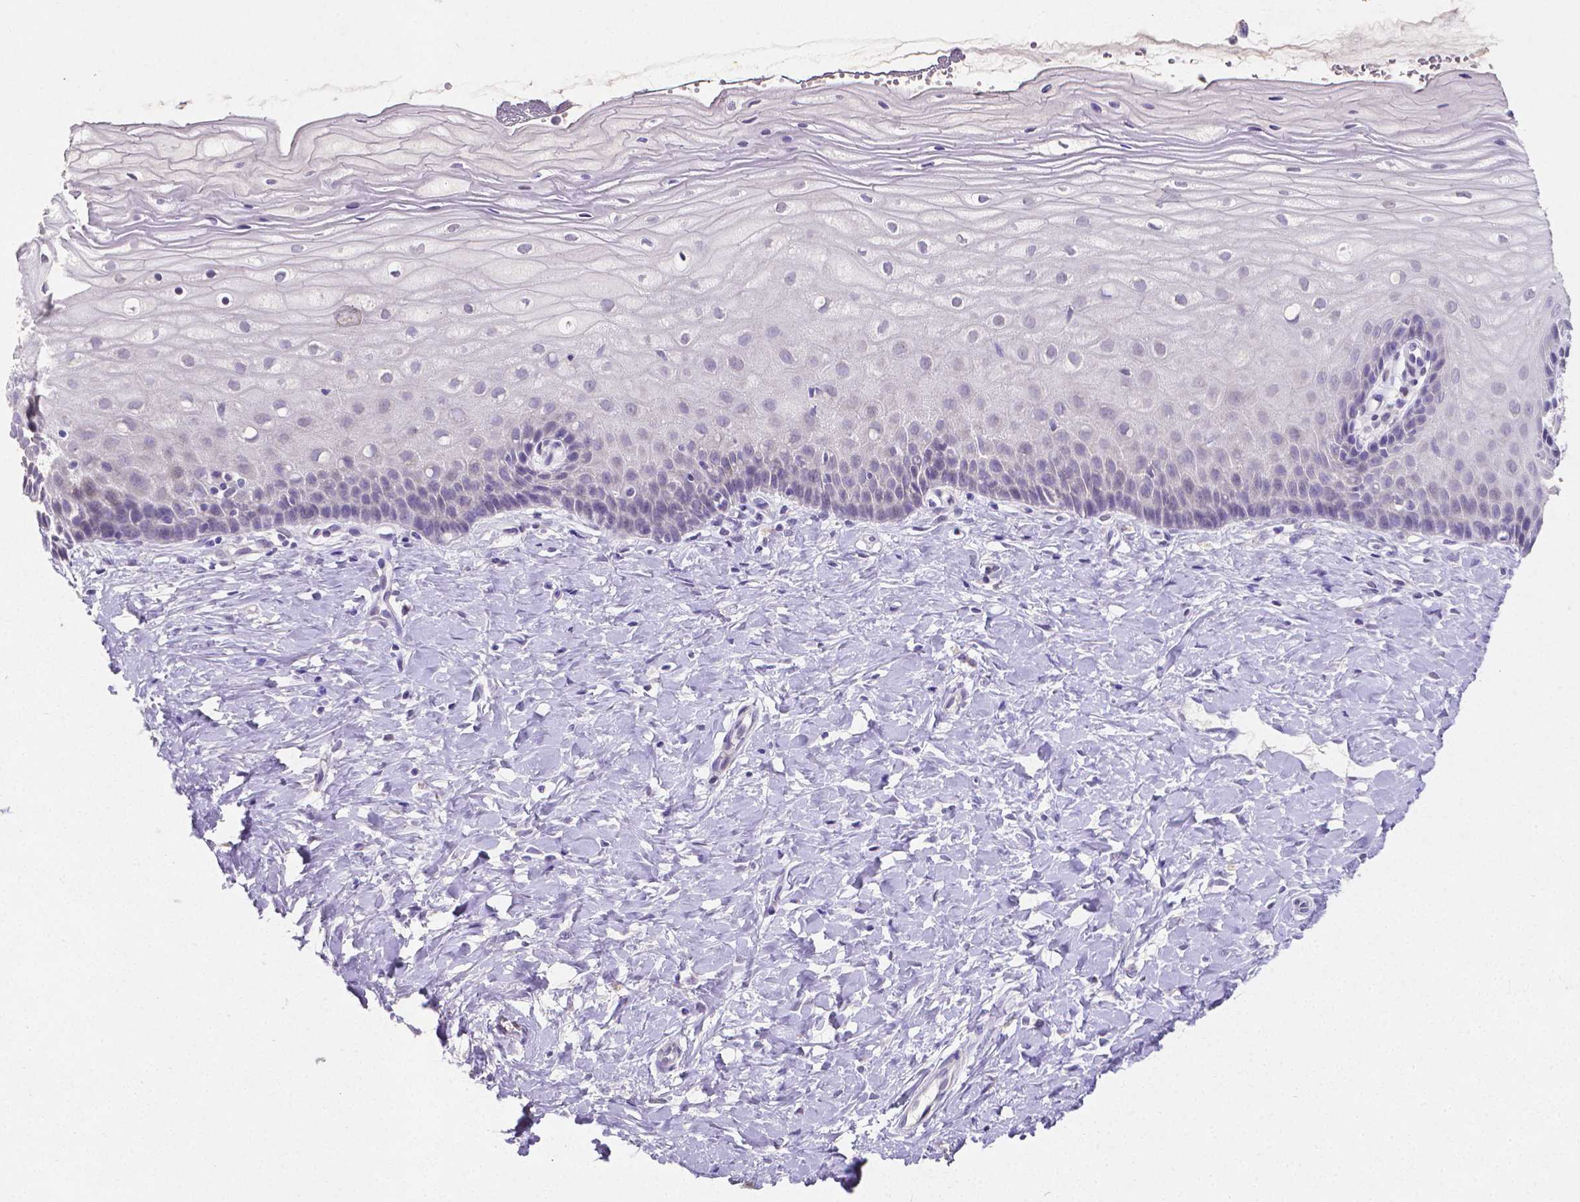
{"staining": {"intensity": "negative", "quantity": "none", "location": "none"}, "tissue": "cervix", "cell_type": "Glandular cells", "image_type": "normal", "snomed": [{"axis": "morphology", "description": "Normal tissue, NOS"}, {"axis": "topography", "description": "Cervix"}], "caption": "Cervix was stained to show a protein in brown. There is no significant expression in glandular cells. The staining is performed using DAB (3,3'-diaminobenzidine) brown chromogen with nuclei counter-stained in using hematoxylin.", "gene": "SATB2", "patient": {"sex": "female", "age": 37}}